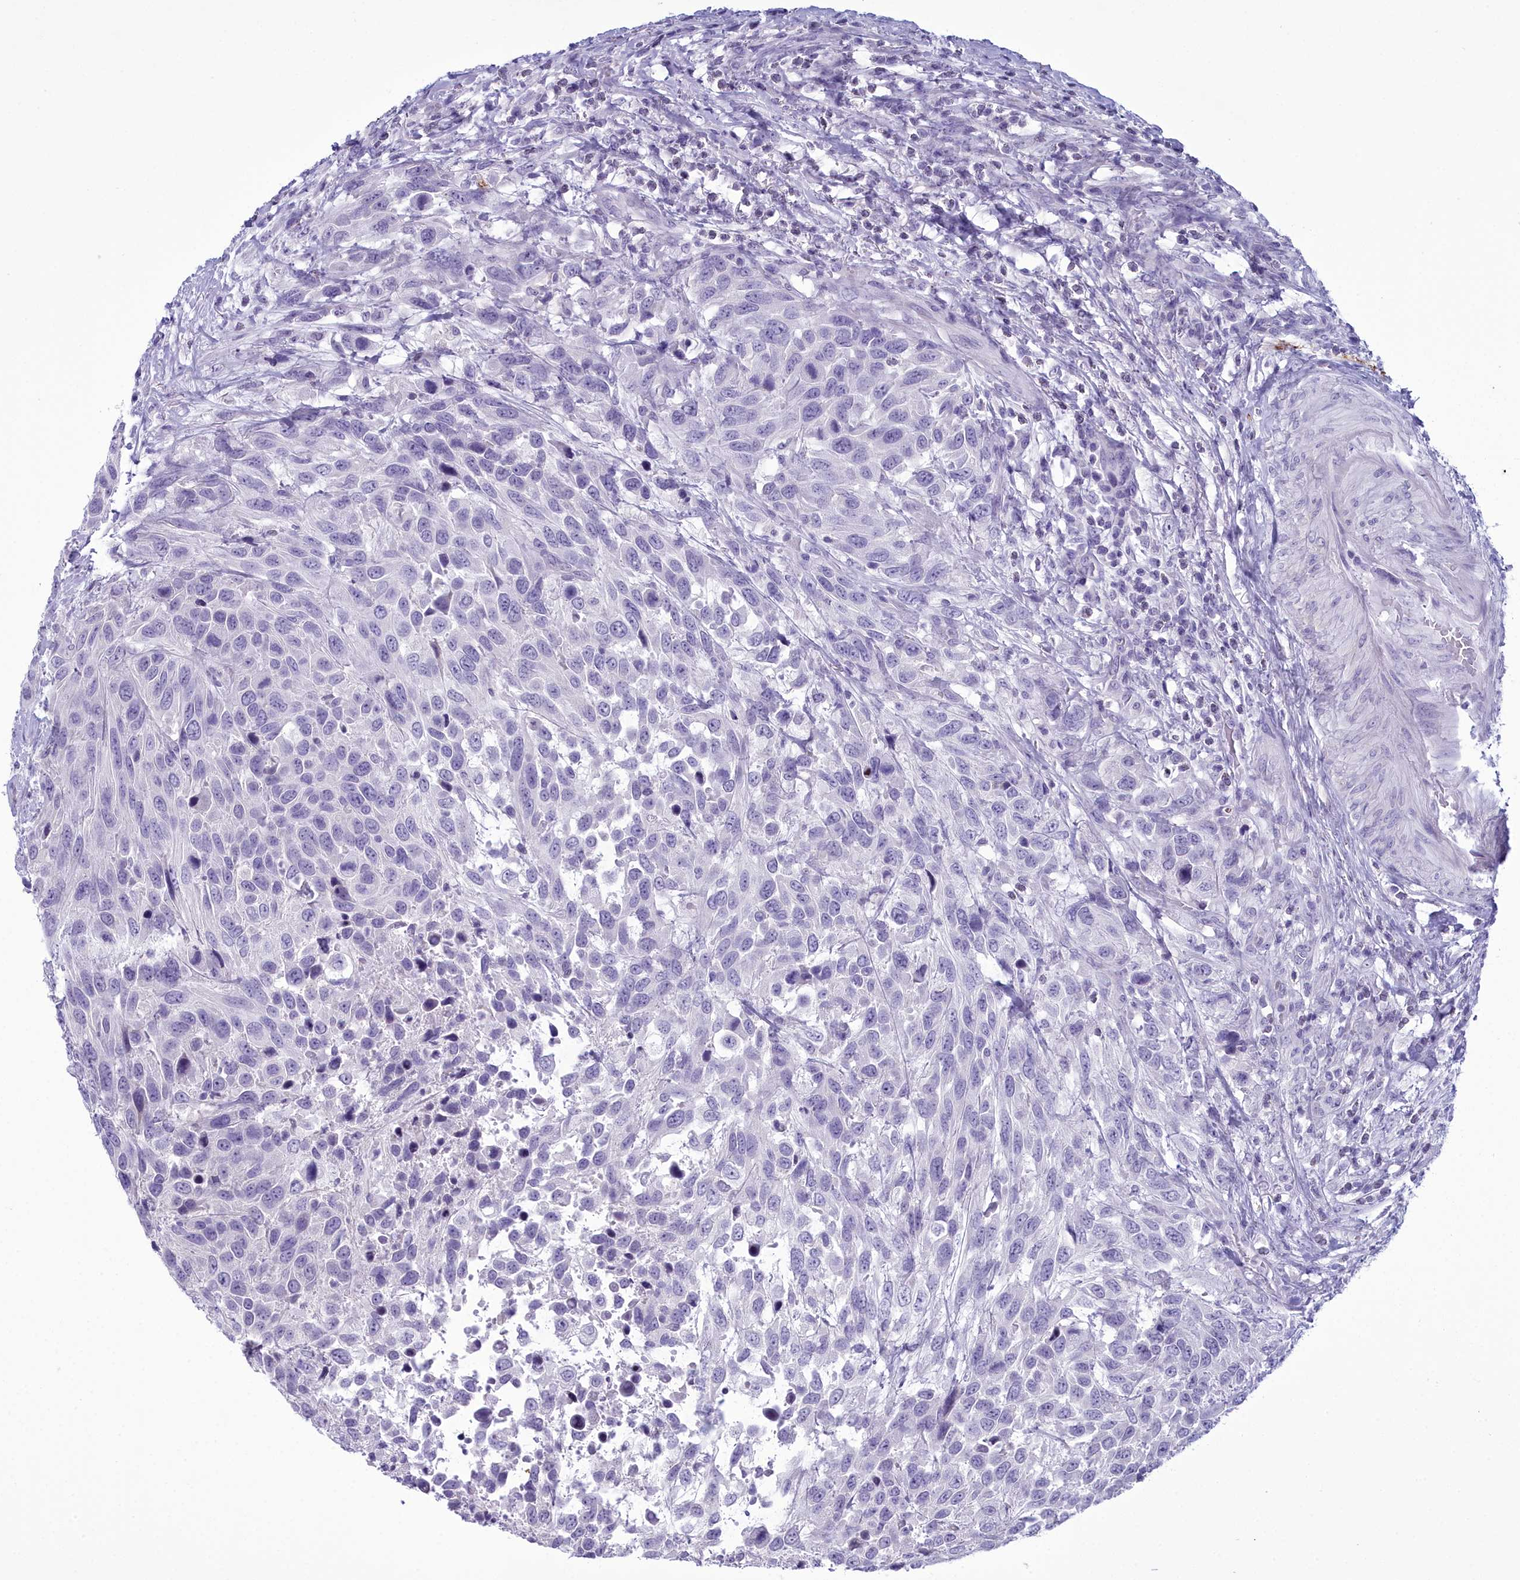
{"staining": {"intensity": "negative", "quantity": "none", "location": "none"}, "tissue": "urothelial cancer", "cell_type": "Tumor cells", "image_type": "cancer", "snomed": [{"axis": "morphology", "description": "Urothelial carcinoma, High grade"}, {"axis": "topography", "description": "Urinary bladder"}], "caption": "Immunohistochemistry of urothelial carcinoma (high-grade) reveals no staining in tumor cells.", "gene": "MAP6", "patient": {"sex": "female", "age": 70}}